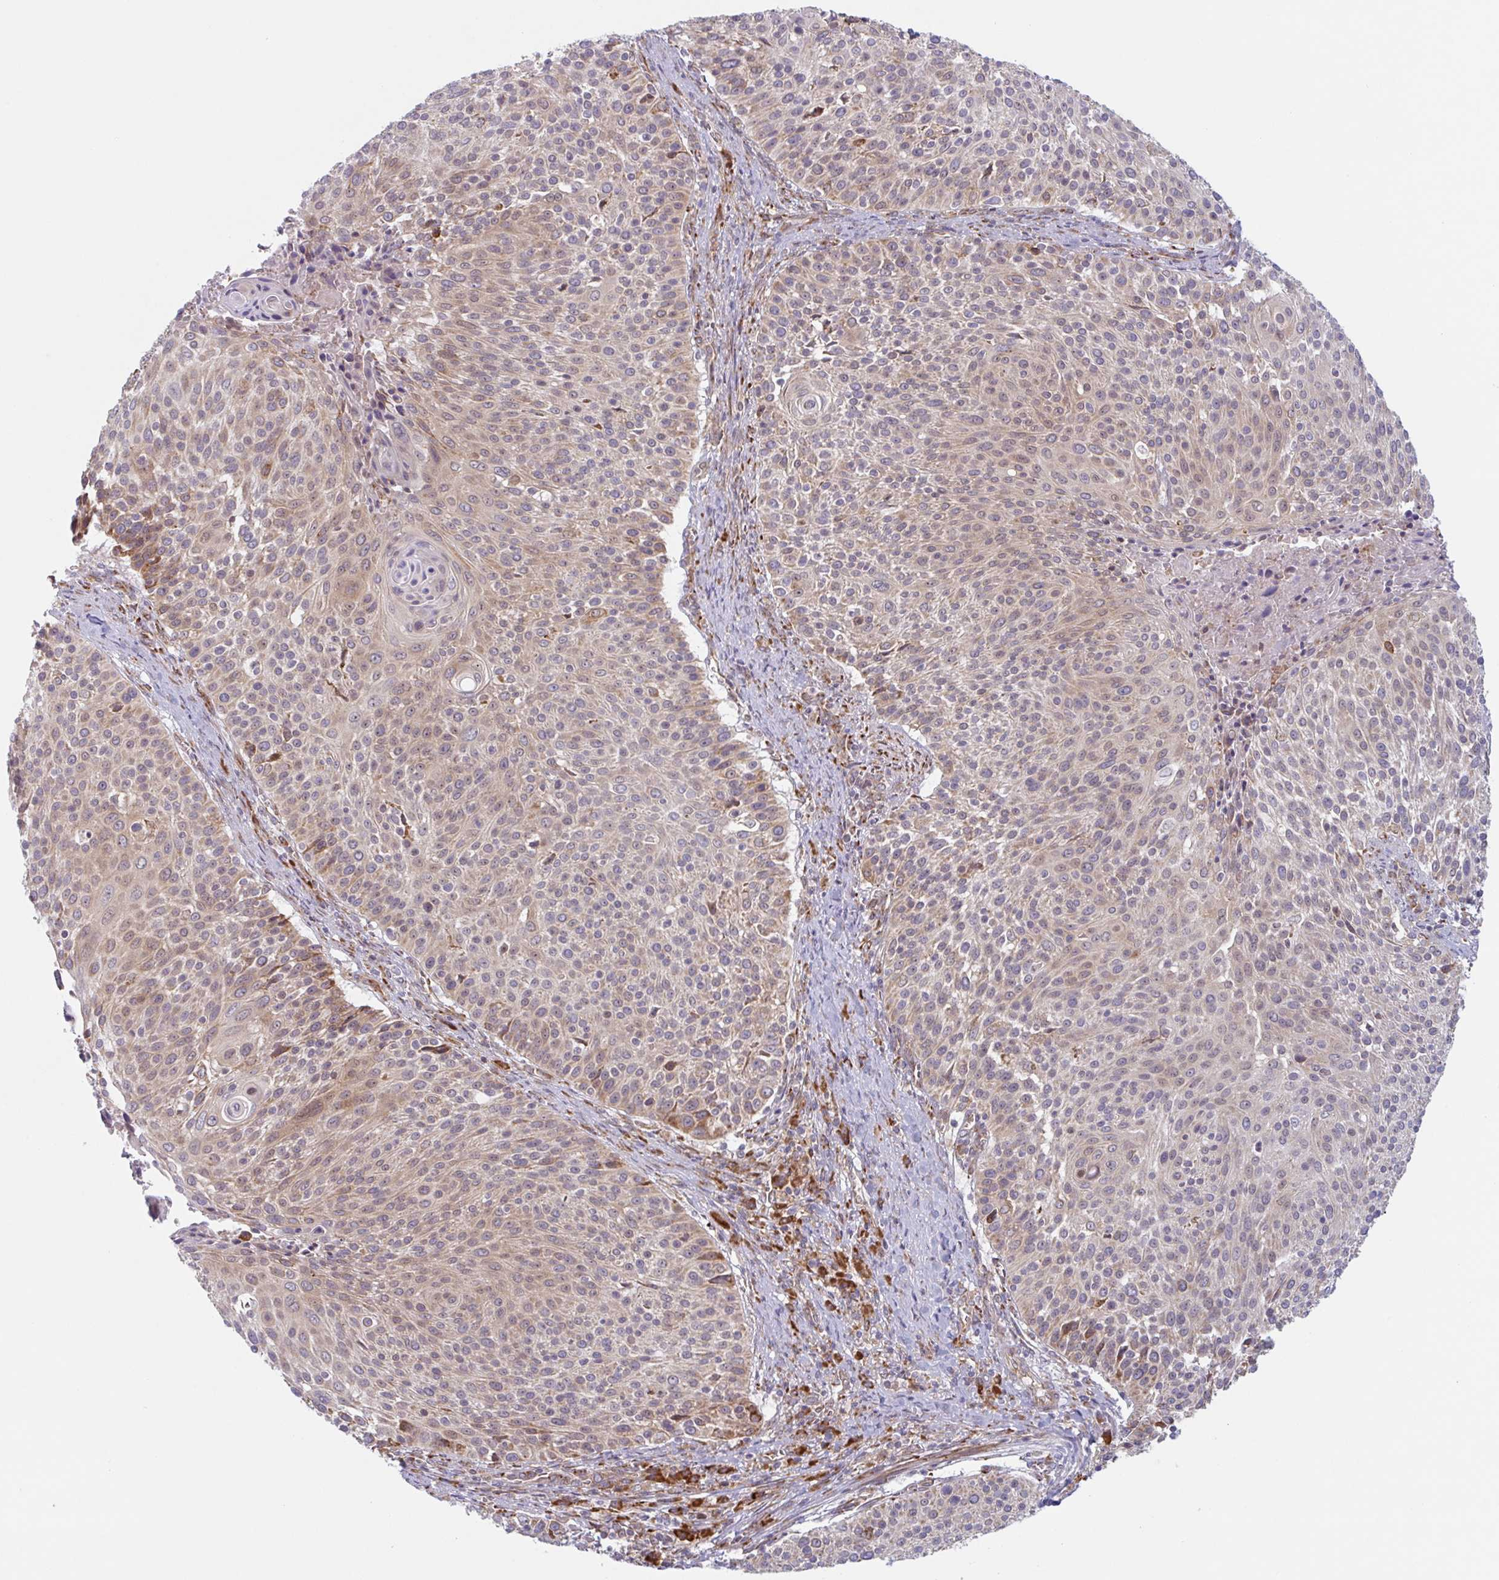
{"staining": {"intensity": "weak", "quantity": ">75%", "location": "cytoplasmic/membranous"}, "tissue": "cervical cancer", "cell_type": "Tumor cells", "image_type": "cancer", "snomed": [{"axis": "morphology", "description": "Squamous cell carcinoma, NOS"}, {"axis": "topography", "description": "Cervix"}], "caption": "This histopathology image reveals cervical cancer (squamous cell carcinoma) stained with immunohistochemistry (IHC) to label a protein in brown. The cytoplasmic/membranous of tumor cells show weak positivity for the protein. Nuclei are counter-stained blue.", "gene": "RIT1", "patient": {"sex": "female", "age": 31}}